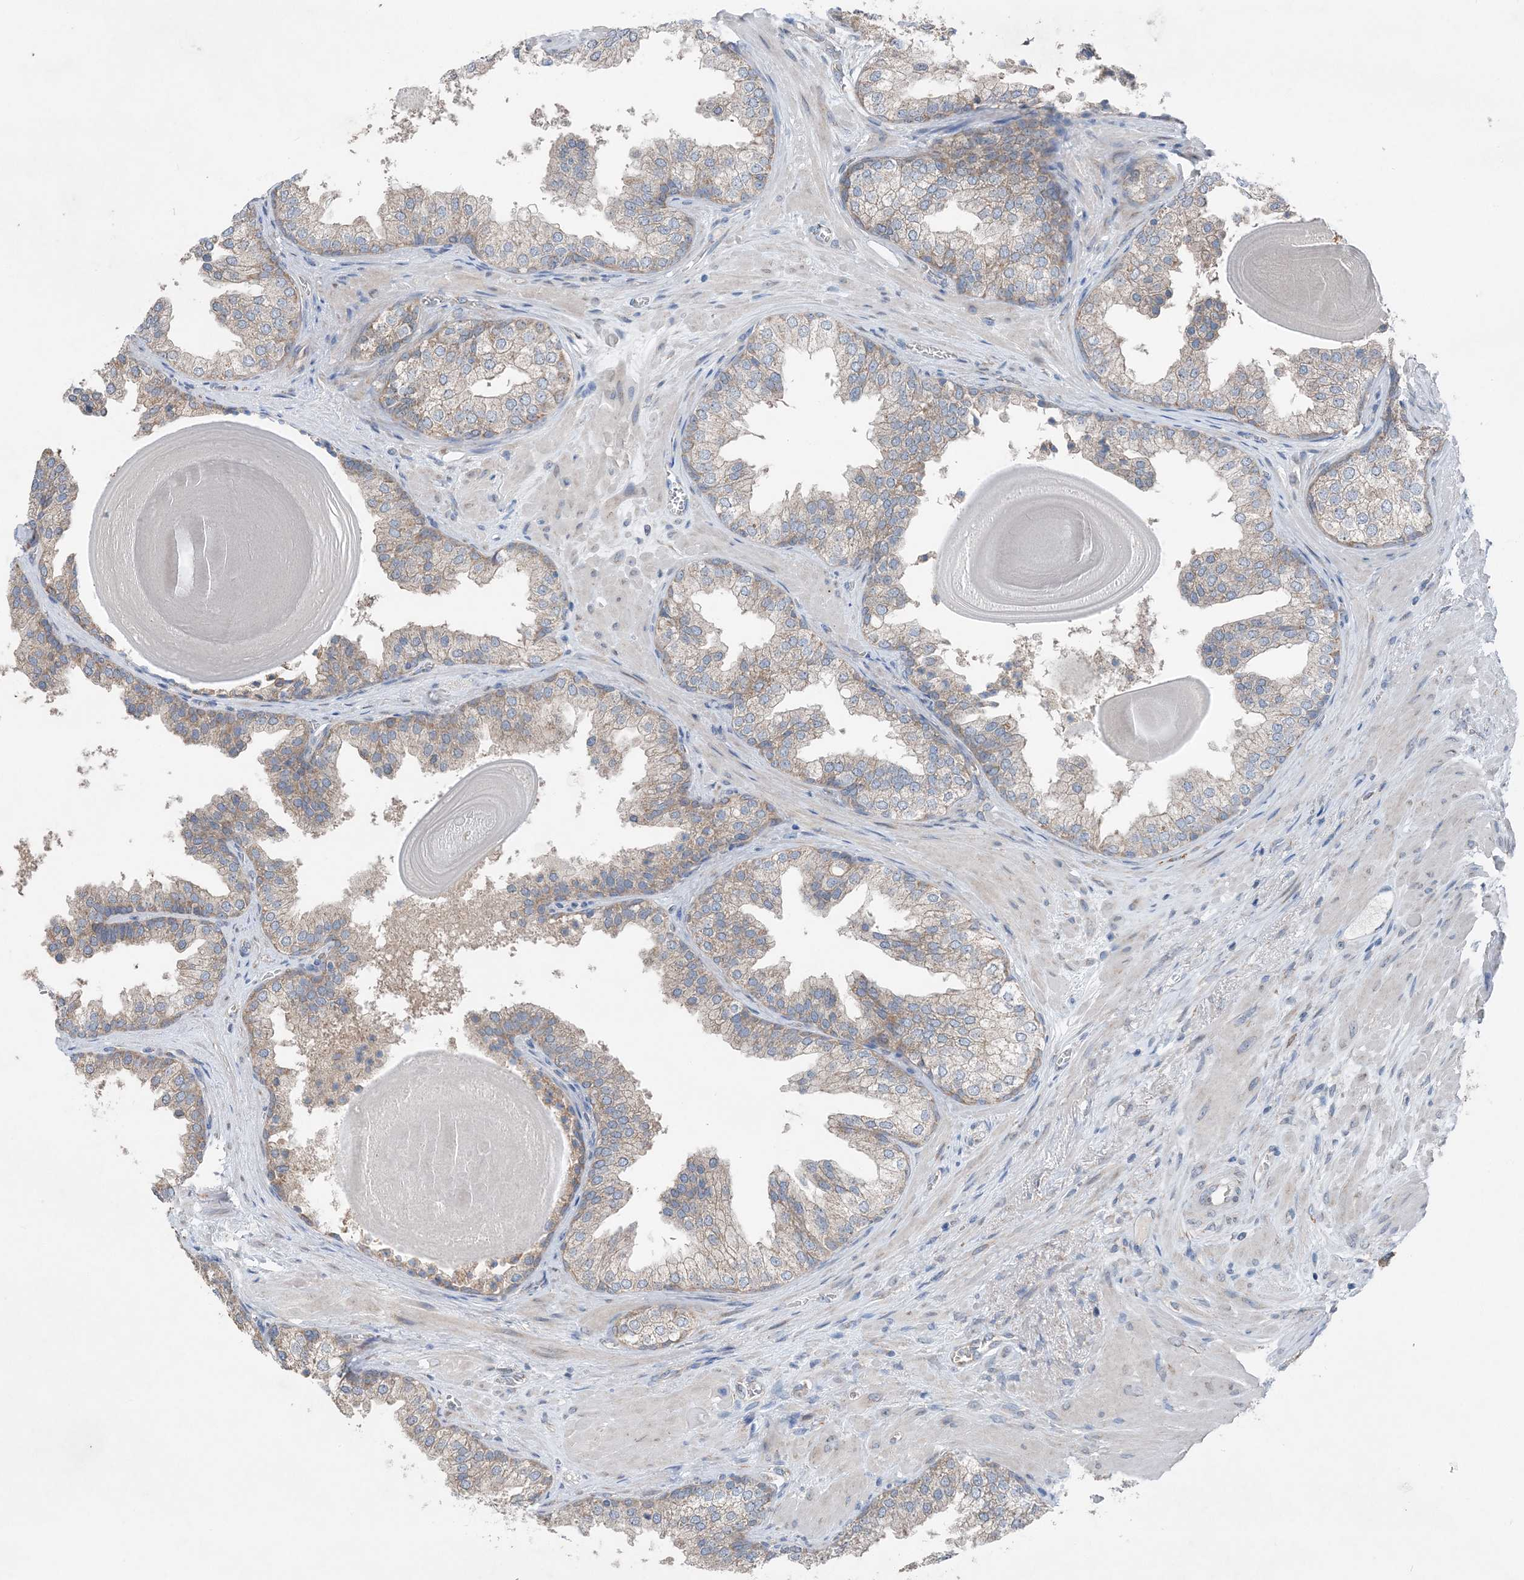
{"staining": {"intensity": "weak", "quantity": "<25%", "location": "cytoplasmic/membranous"}, "tissue": "prostate", "cell_type": "Glandular cells", "image_type": "normal", "snomed": [{"axis": "morphology", "description": "Normal tissue, NOS"}, {"axis": "topography", "description": "Prostate"}], "caption": "IHC photomicrograph of benign prostate: human prostate stained with DAB demonstrates no significant protein expression in glandular cells.", "gene": "DHX30", "patient": {"sex": "male", "age": 48}}